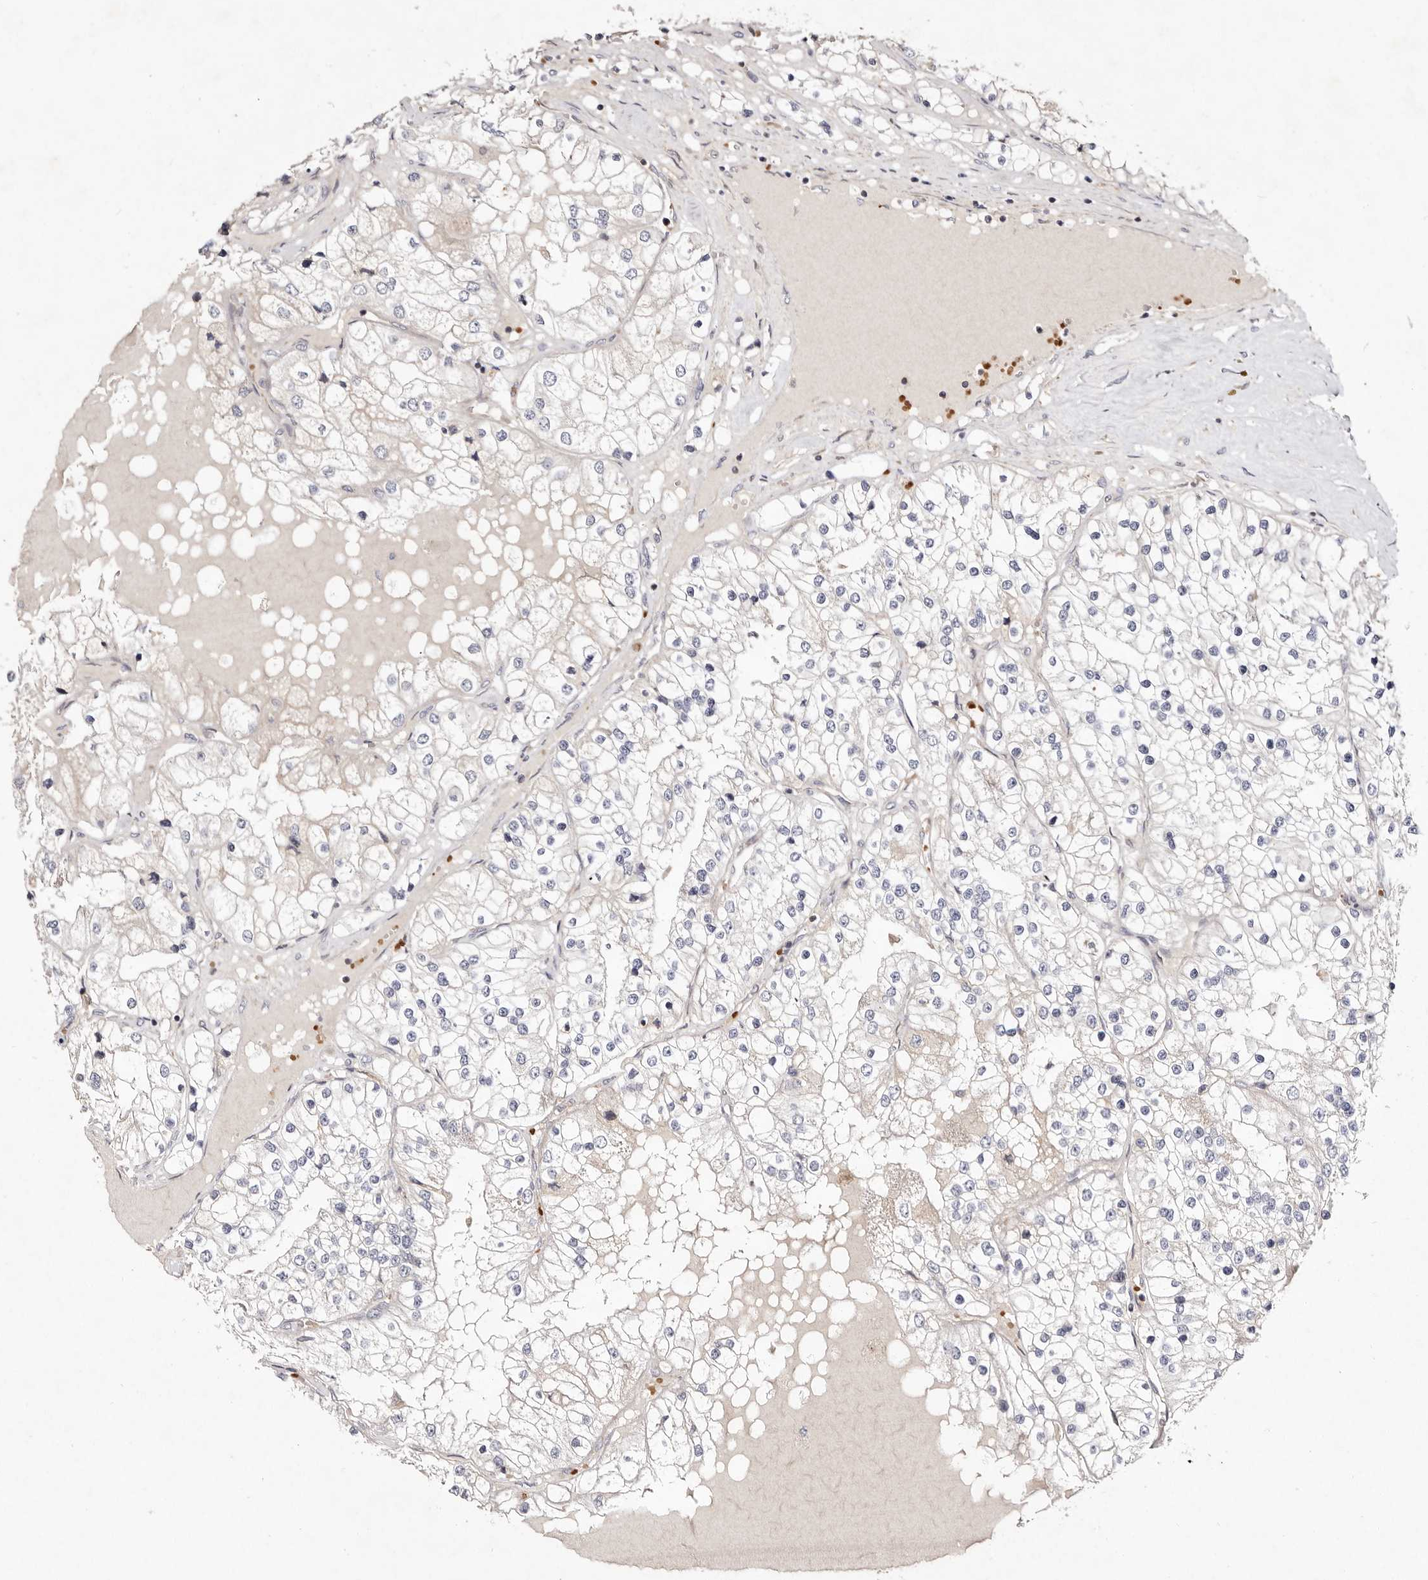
{"staining": {"intensity": "negative", "quantity": "none", "location": "none"}, "tissue": "renal cancer", "cell_type": "Tumor cells", "image_type": "cancer", "snomed": [{"axis": "morphology", "description": "Adenocarcinoma, NOS"}, {"axis": "topography", "description": "Kidney"}], "caption": "Immunohistochemical staining of human adenocarcinoma (renal) demonstrates no significant staining in tumor cells. (DAB IHC with hematoxylin counter stain).", "gene": "SLC25A20", "patient": {"sex": "male", "age": 68}}